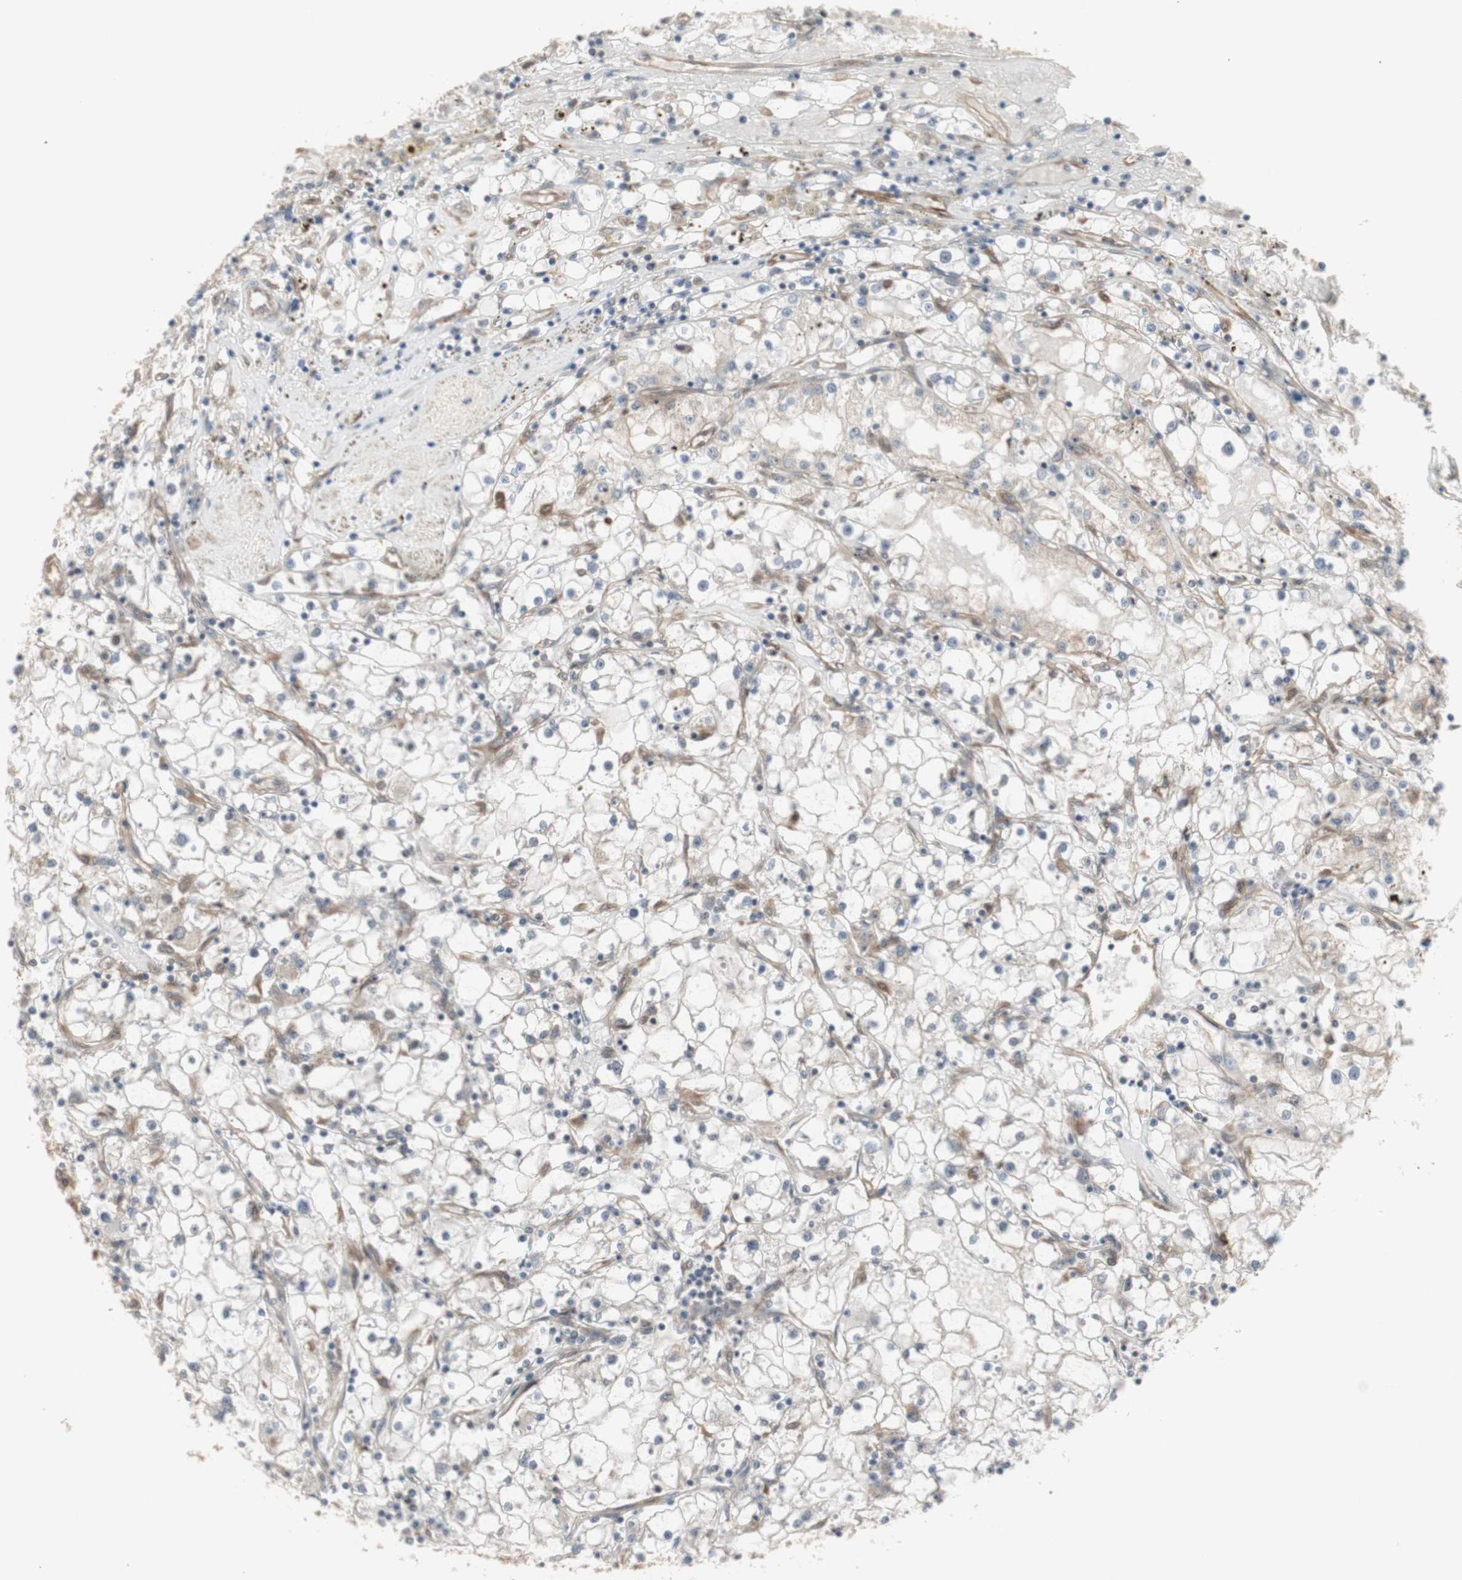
{"staining": {"intensity": "weak", "quantity": "<25%", "location": "cytoplasmic/membranous"}, "tissue": "renal cancer", "cell_type": "Tumor cells", "image_type": "cancer", "snomed": [{"axis": "morphology", "description": "Adenocarcinoma, NOS"}, {"axis": "topography", "description": "Kidney"}], "caption": "High power microscopy photomicrograph of an immunohistochemistry (IHC) micrograph of renal cancer (adenocarcinoma), revealing no significant staining in tumor cells.", "gene": "CHURC1-FNTB", "patient": {"sex": "male", "age": 56}}